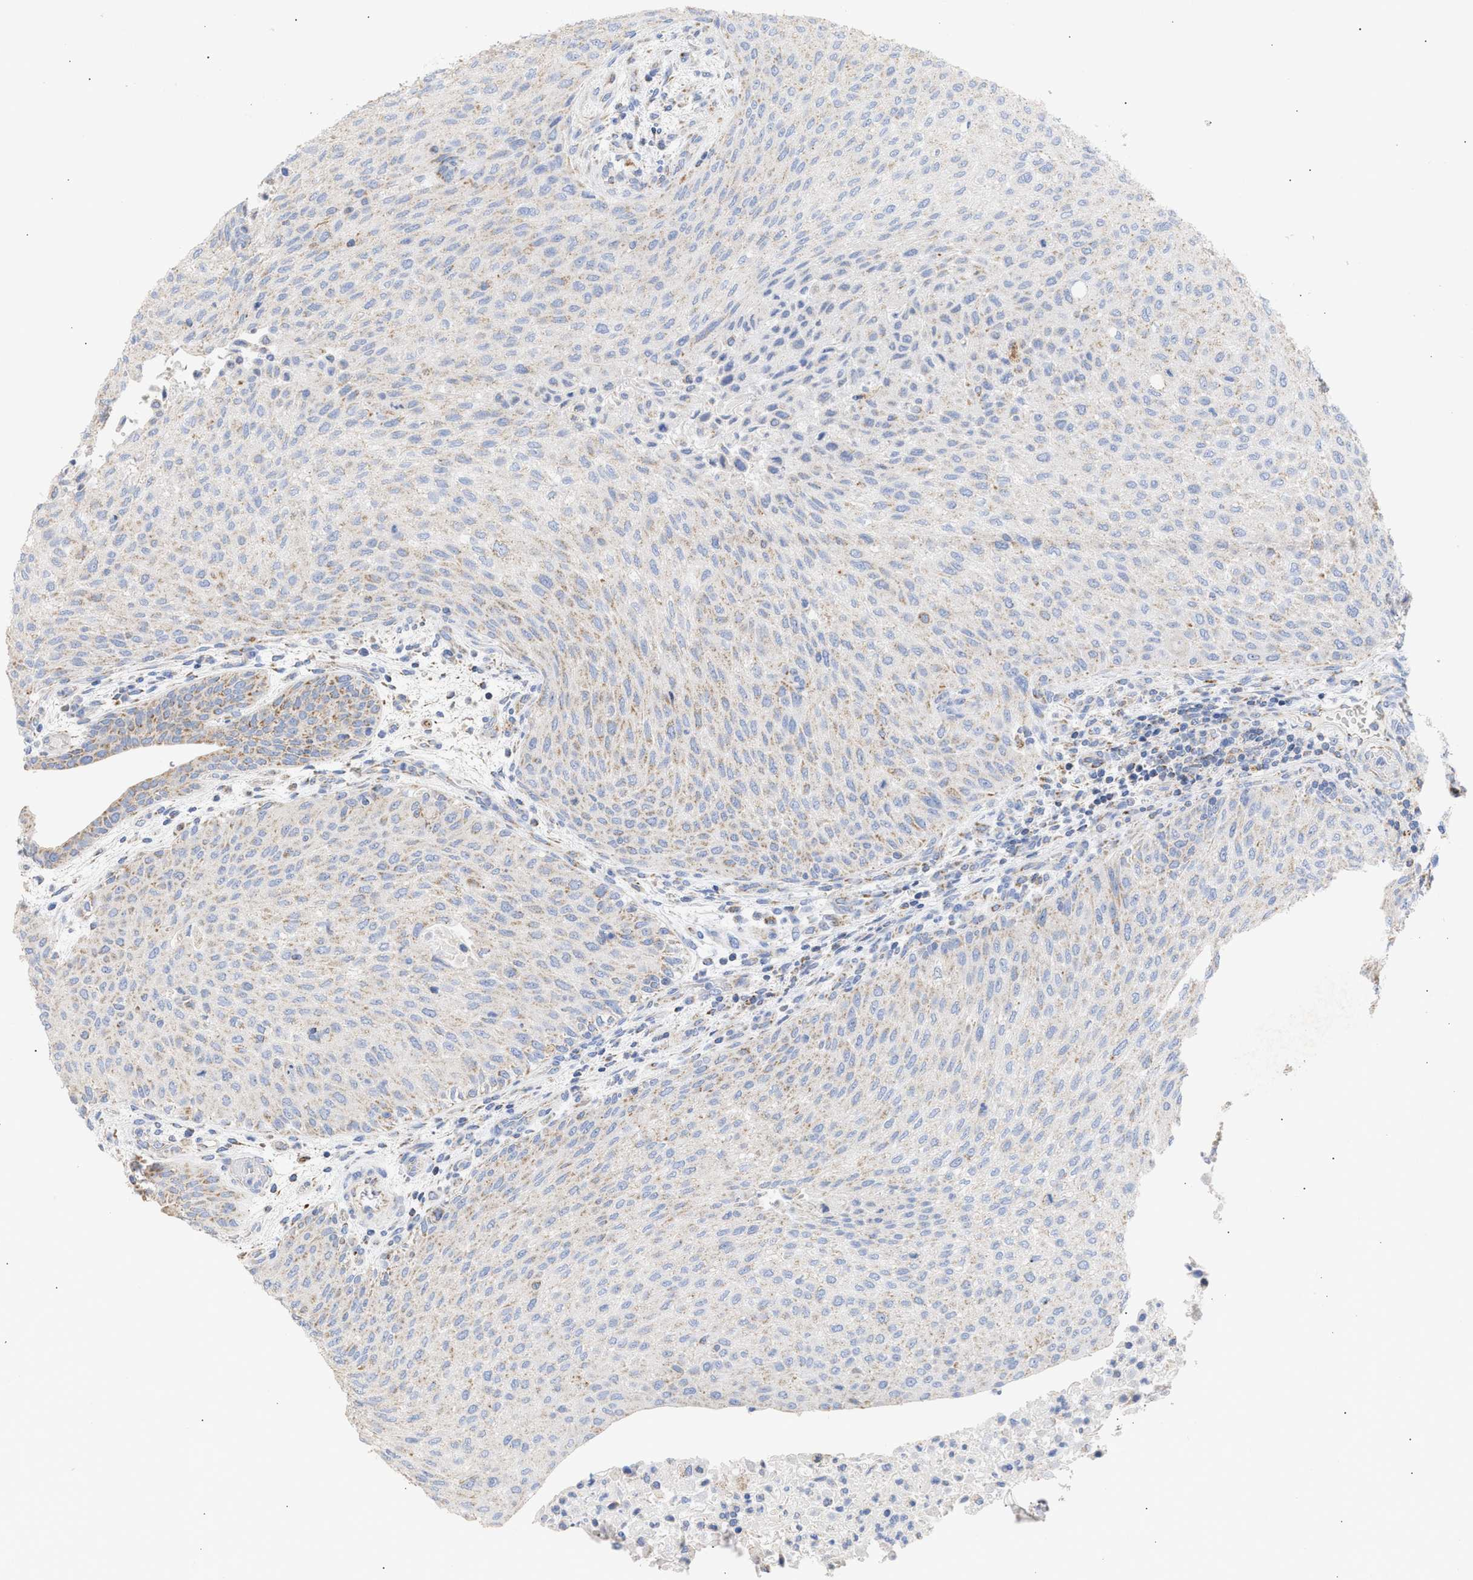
{"staining": {"intensity": "weak", "quantity": "<25%", "location": "cytoplasmic/membranous"}, "tissue": "urothelial cancer", "cell_type": "Tumor cells", "image_type": "cancer", "snomed": [{"axis": "morphology", "description": "Urothelial carcinoma, Low grade"}, {"axis": "morphology", "description": "Urothelial carcinoma, High grade"}, {"axis": "topography", "description": "Urinary bladder"}], "caption": "Urothelial cancer was stained to show a protein in brown. There is no significant staining in tumor cells.", "gene": "ACOT13", "patient": {"sex": "male", "age": 35}}